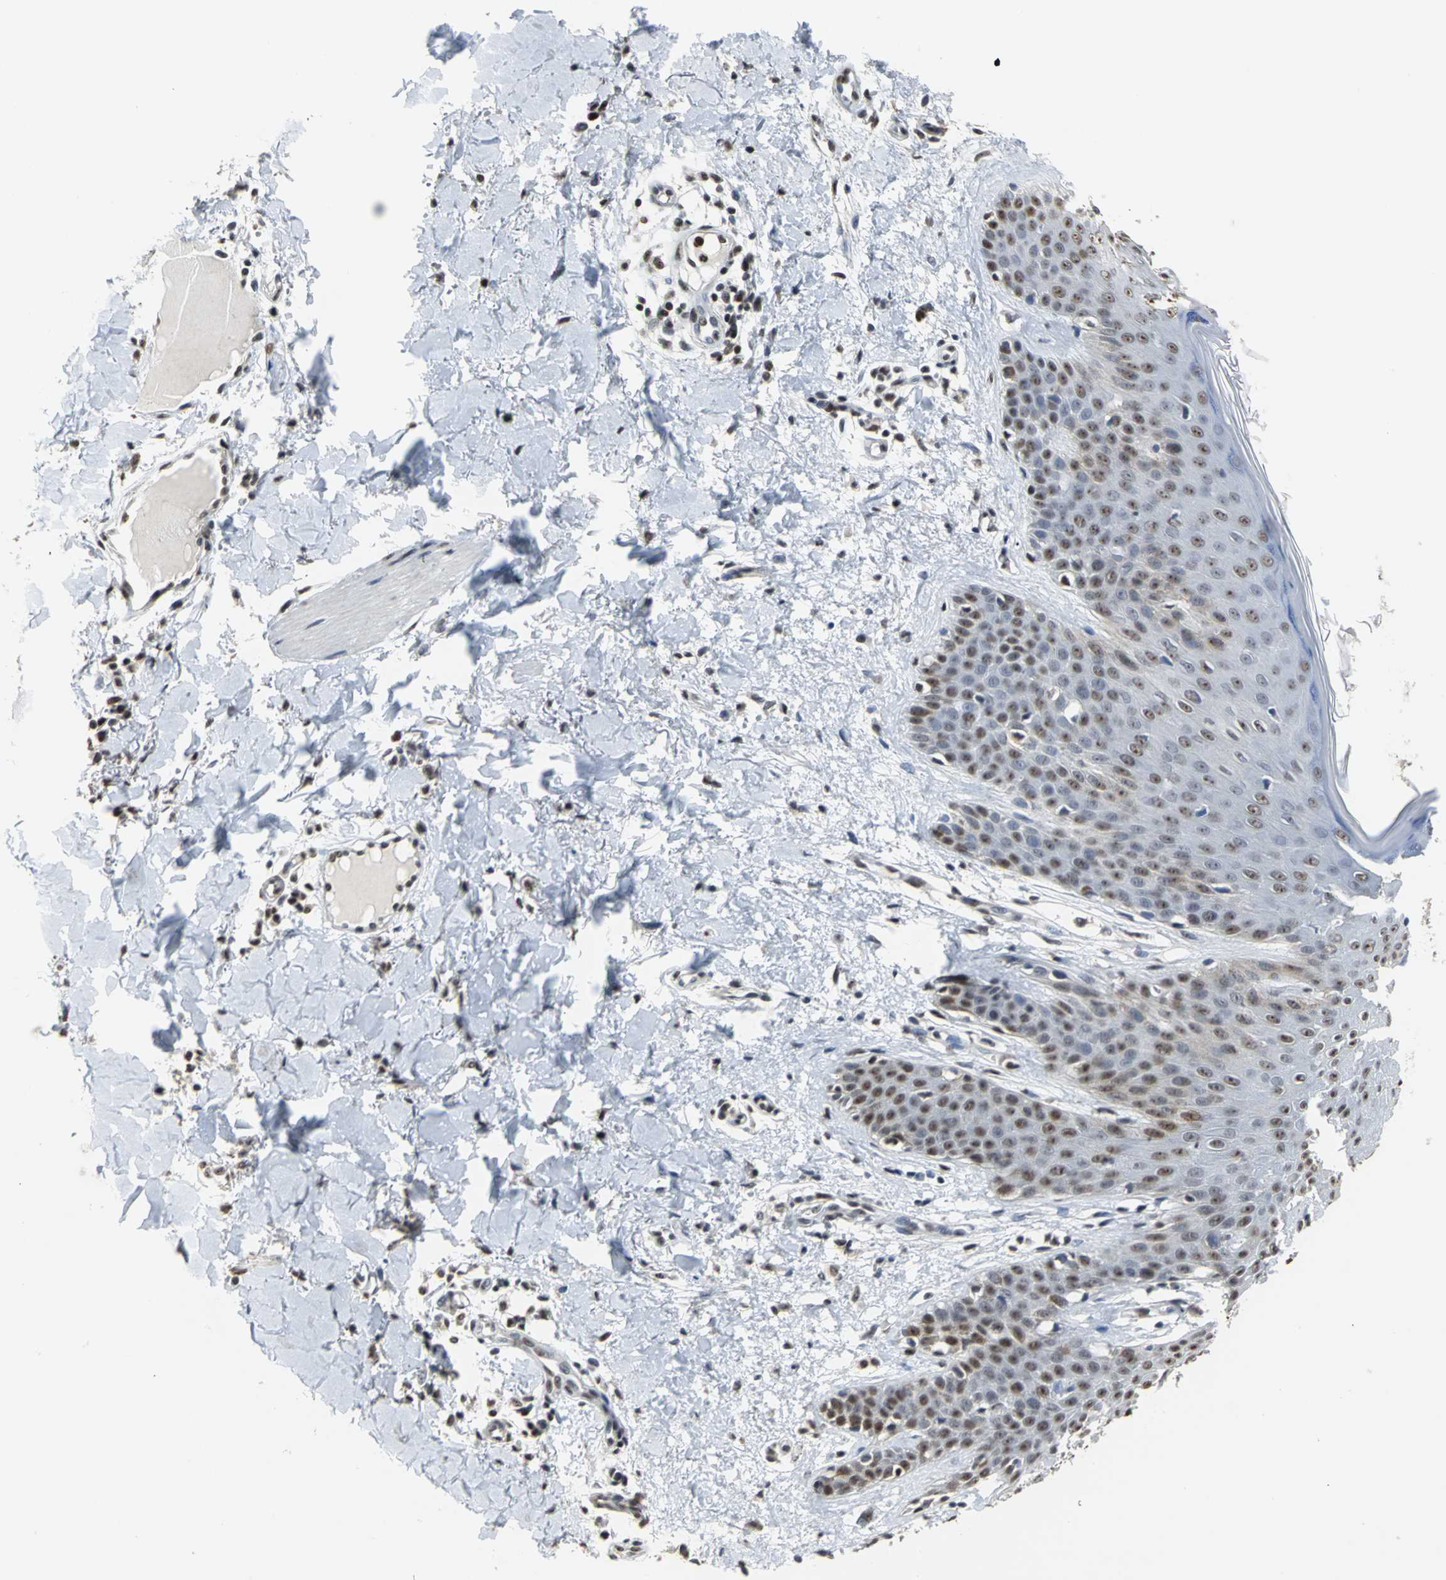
{"staining": {"intensity": "moderate", "quantity": ">75%", "location": "nuclear"}, "tissue": "skin cancer", "cell_type": "Tumor cells", "image_type": "cancer", "snomed": [{"axis": "morphology", "description": "Basal cell carcinoma"}, {"axis": "topography", "description": "Skin"}], "caption": "Tumor cells show moderate nuclear positivity in approximately >75% of cells in skin cancer. (brown staining indicates protein expression, while blue staining denotes nuclei).", "gene": "CCDC88C", "patient": {"sex": "male", "age": 67}}